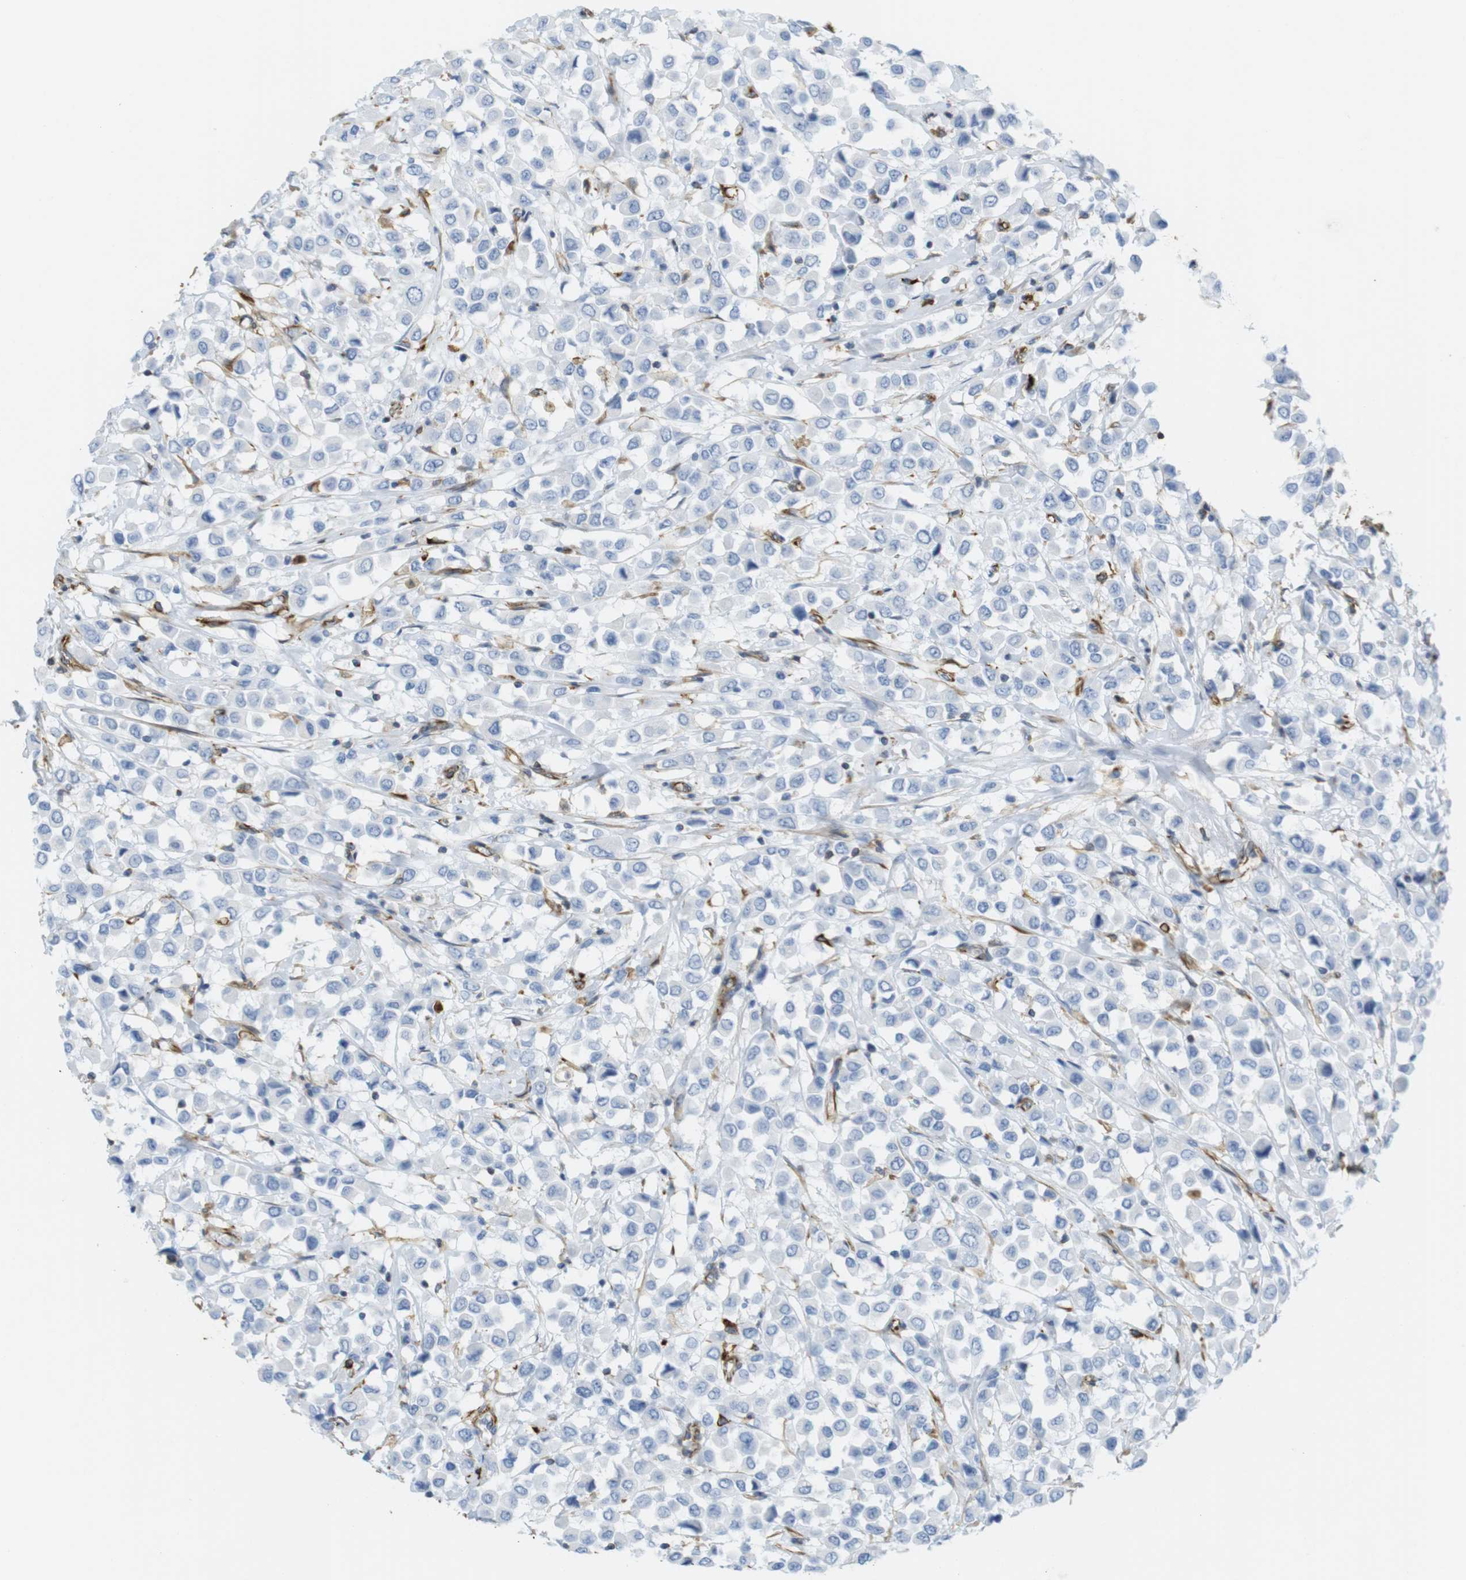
{"staining": {"intensity": "negative", "quantity": "none", "location": "none"}, "tissue": "breast cancer", "cell_type": "Tumor cells", "image_type": "cancer", "snomed": [{"axis": "morphology", "description": "Duct carcinoma"}, {"axis": "topography", "description": "Breast"}], "caption": "Histopathology image shows no protein staining in tumor cells of breast invasive ductal carcinoma tissue.", "gene": "MS4A10", "patient": {"sex": "female", "age": 61}}